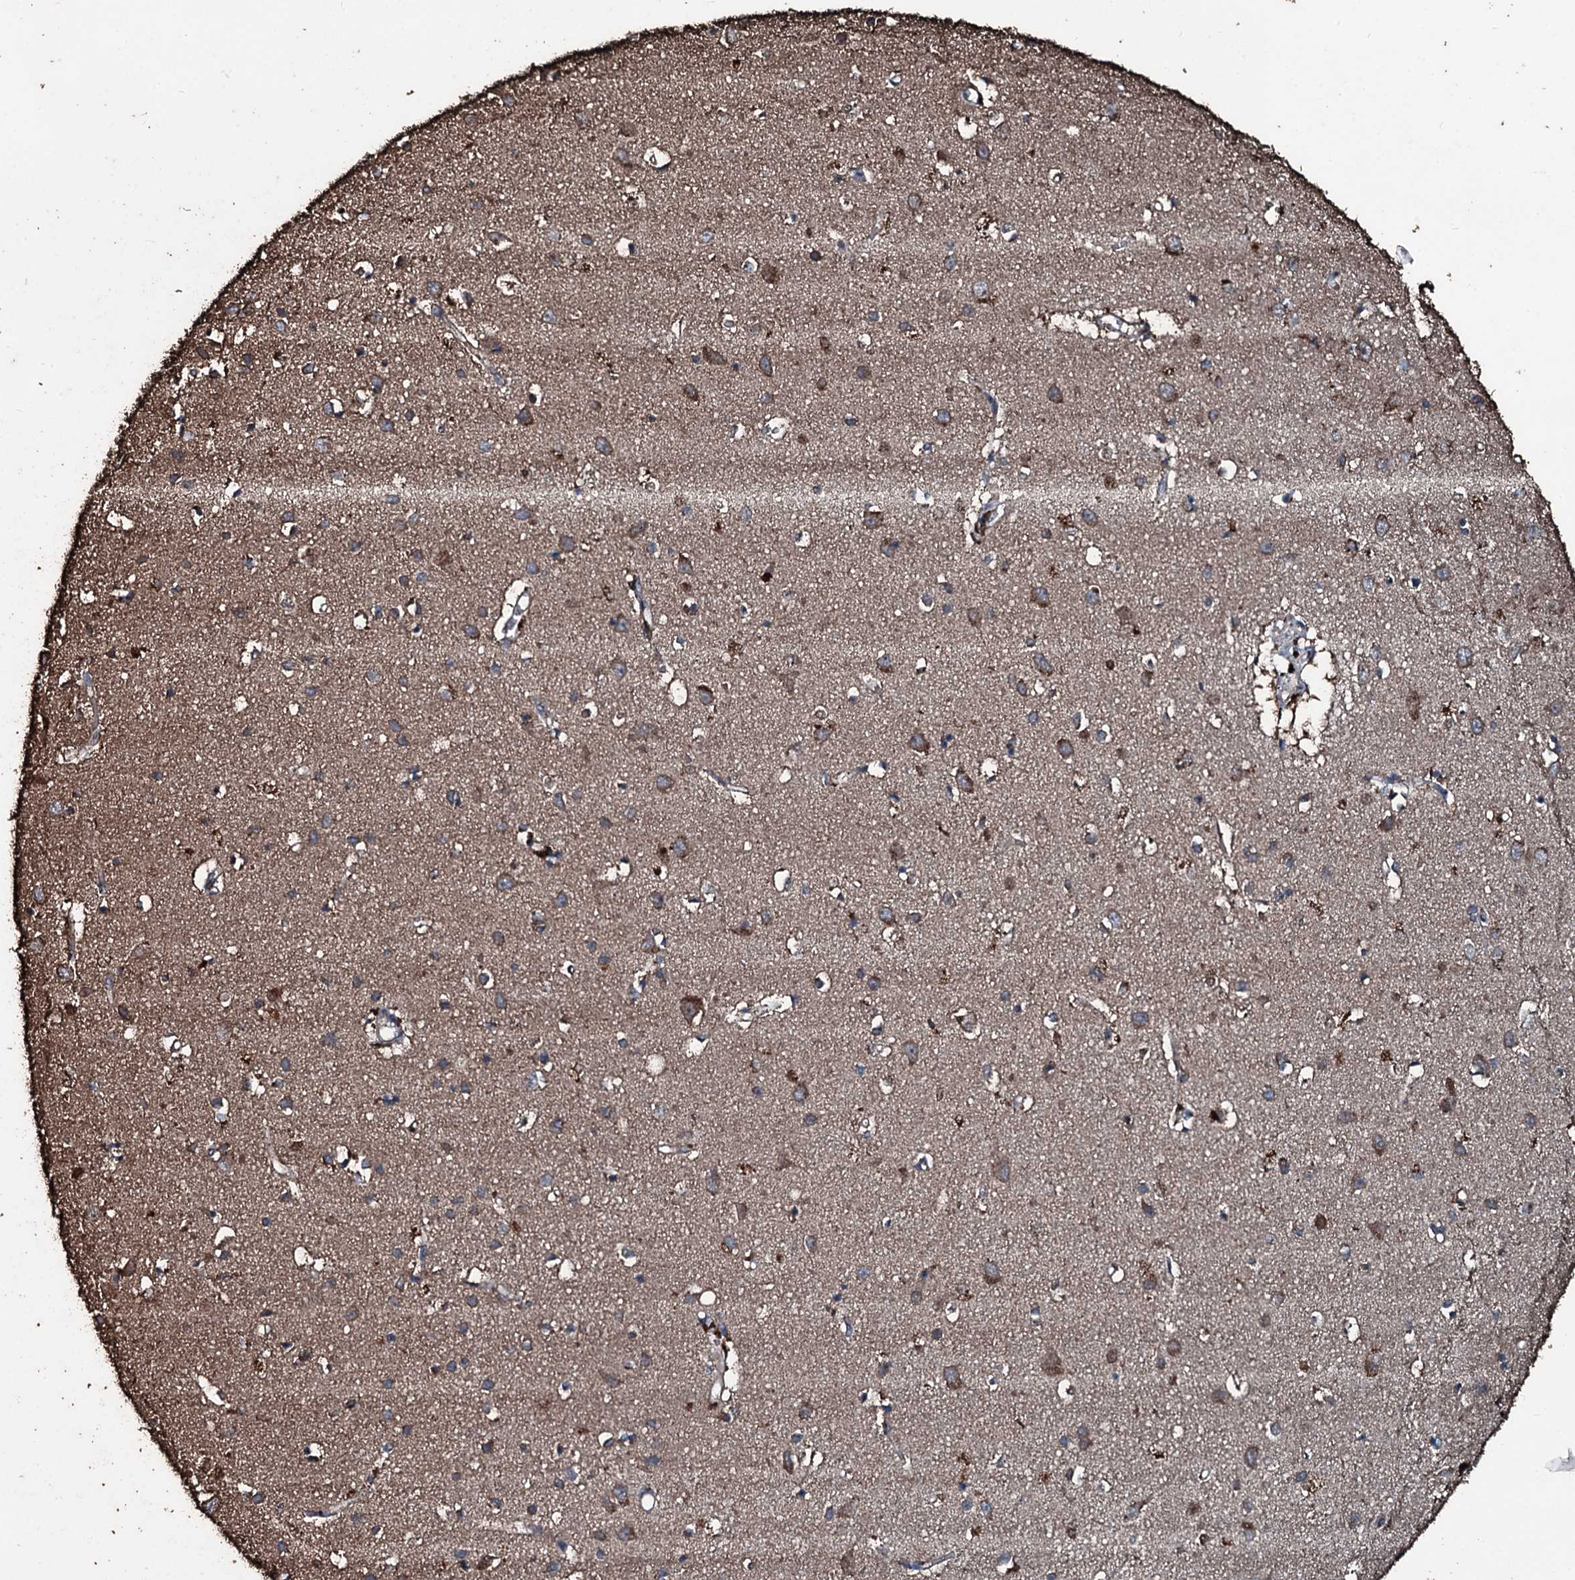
{"staining": {"intensity": "strong", "quantity": ">75%", "location": "cytoplasmic/membranous"}, "tissue": "cerebral cortex", "cell_type": "Endothelial cells", "image_type": "normal", "snomed": [{"axis": "morphology", "description": "Normal tissue, NOS"}, {"axis": "topography", "description": "Cerebral cortex"}], "caption": "Immunohistochemical staining of normal cerebral cortex exhibits strong cytoplasmic/membranous protein staining in approximately >75% of endothelial cells. (brown staining indicates protein expression, while blue staining denotes nuclei).", "gene": "FAAP24", "patient": {"sex": "female", "age": 64}}